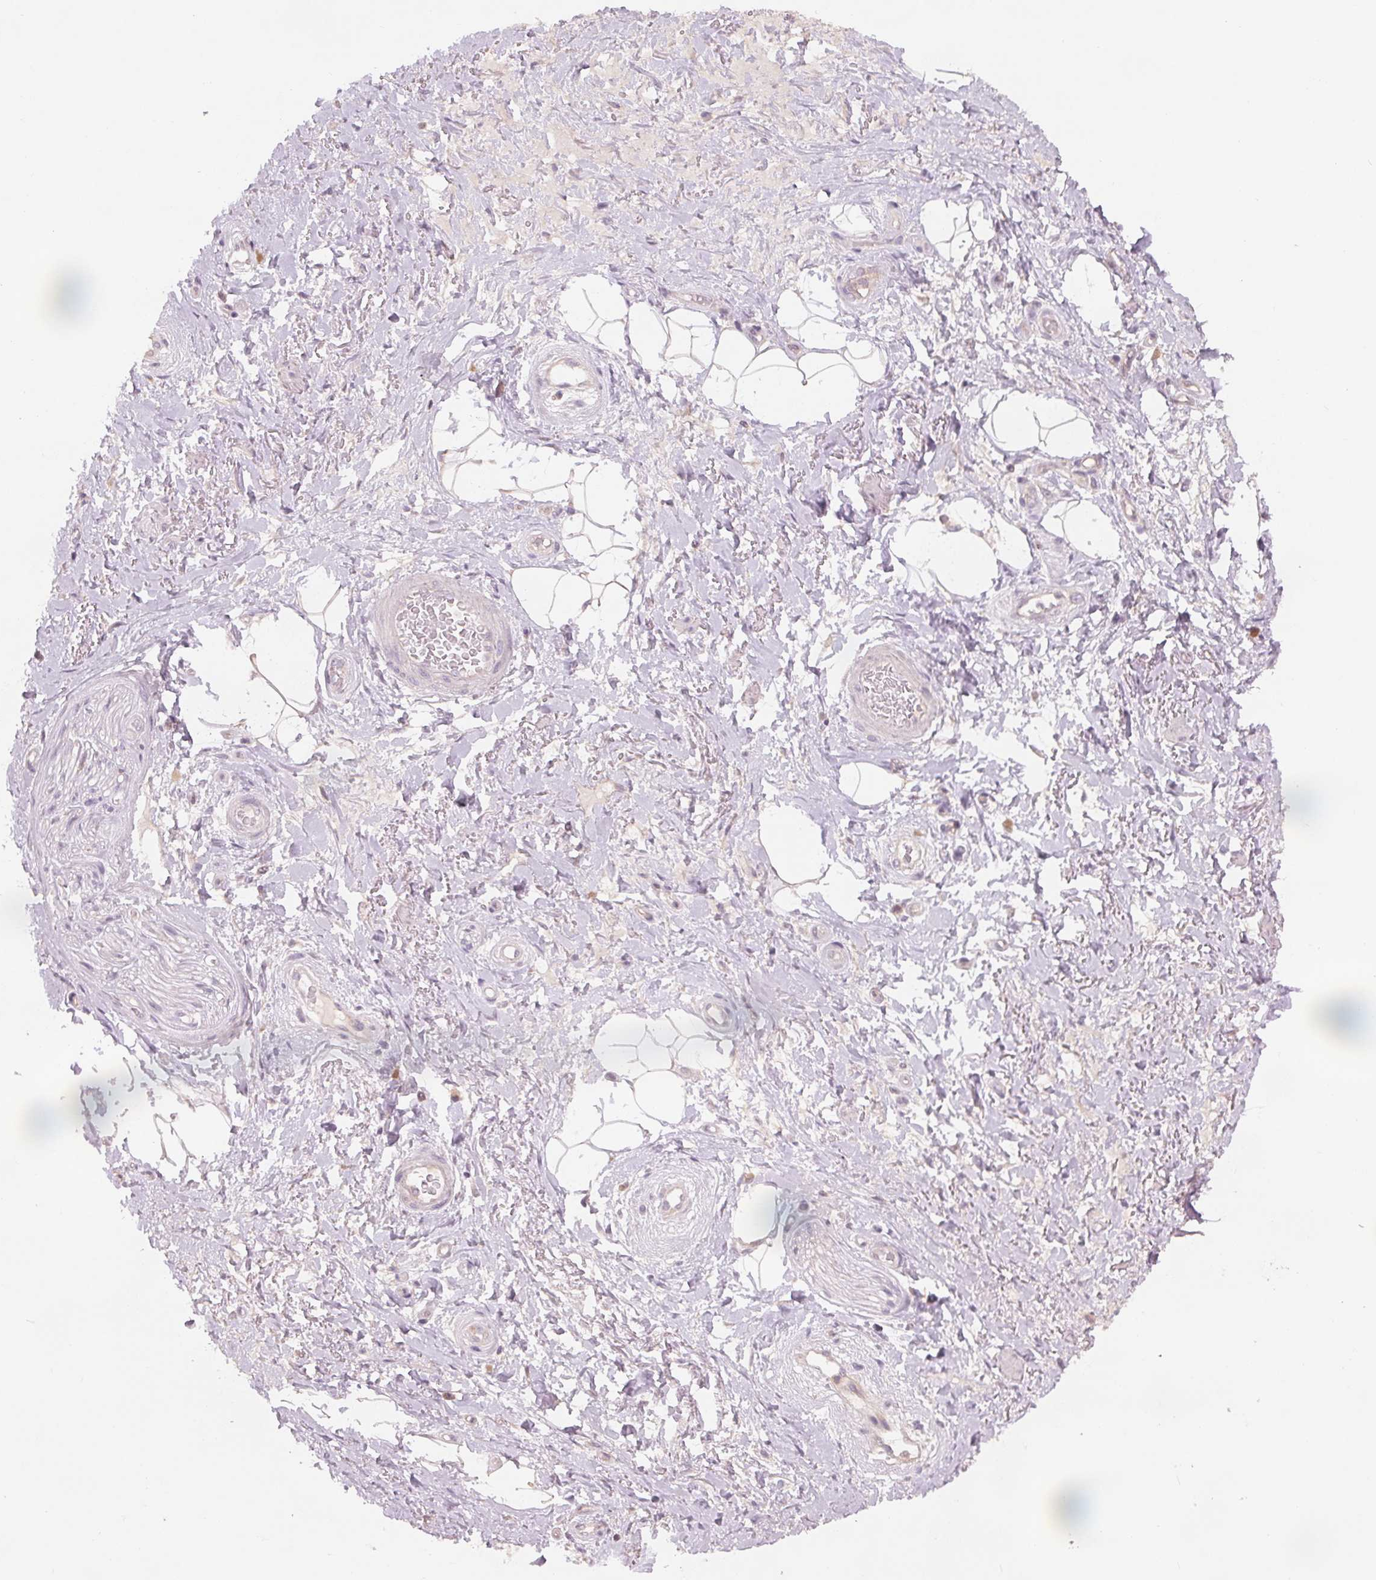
{"staining": {"intensity": "weak", "quantity": "25%-75%", "location": "cytoplasmic/membranous"}, "tissue": "adipose tissue", "cell_type": "Adipocytes", "image_type": "normal", "snomed": [{"axis": "morphology", "description": "Normal tissue, NOS"}, {"axis": "topography", "description": "Anal"}, {"axis": "topography", "description": "Peripheral nerve tissue"}], "caption": "IHC (DAB) staining of normal adipose tissue shows weak cytoplasmic/membranous protein positivity in approximately 25%-75% of adipocytes.", "gene": "AQP8", "patient": {"sex": "male", "age": 53}}